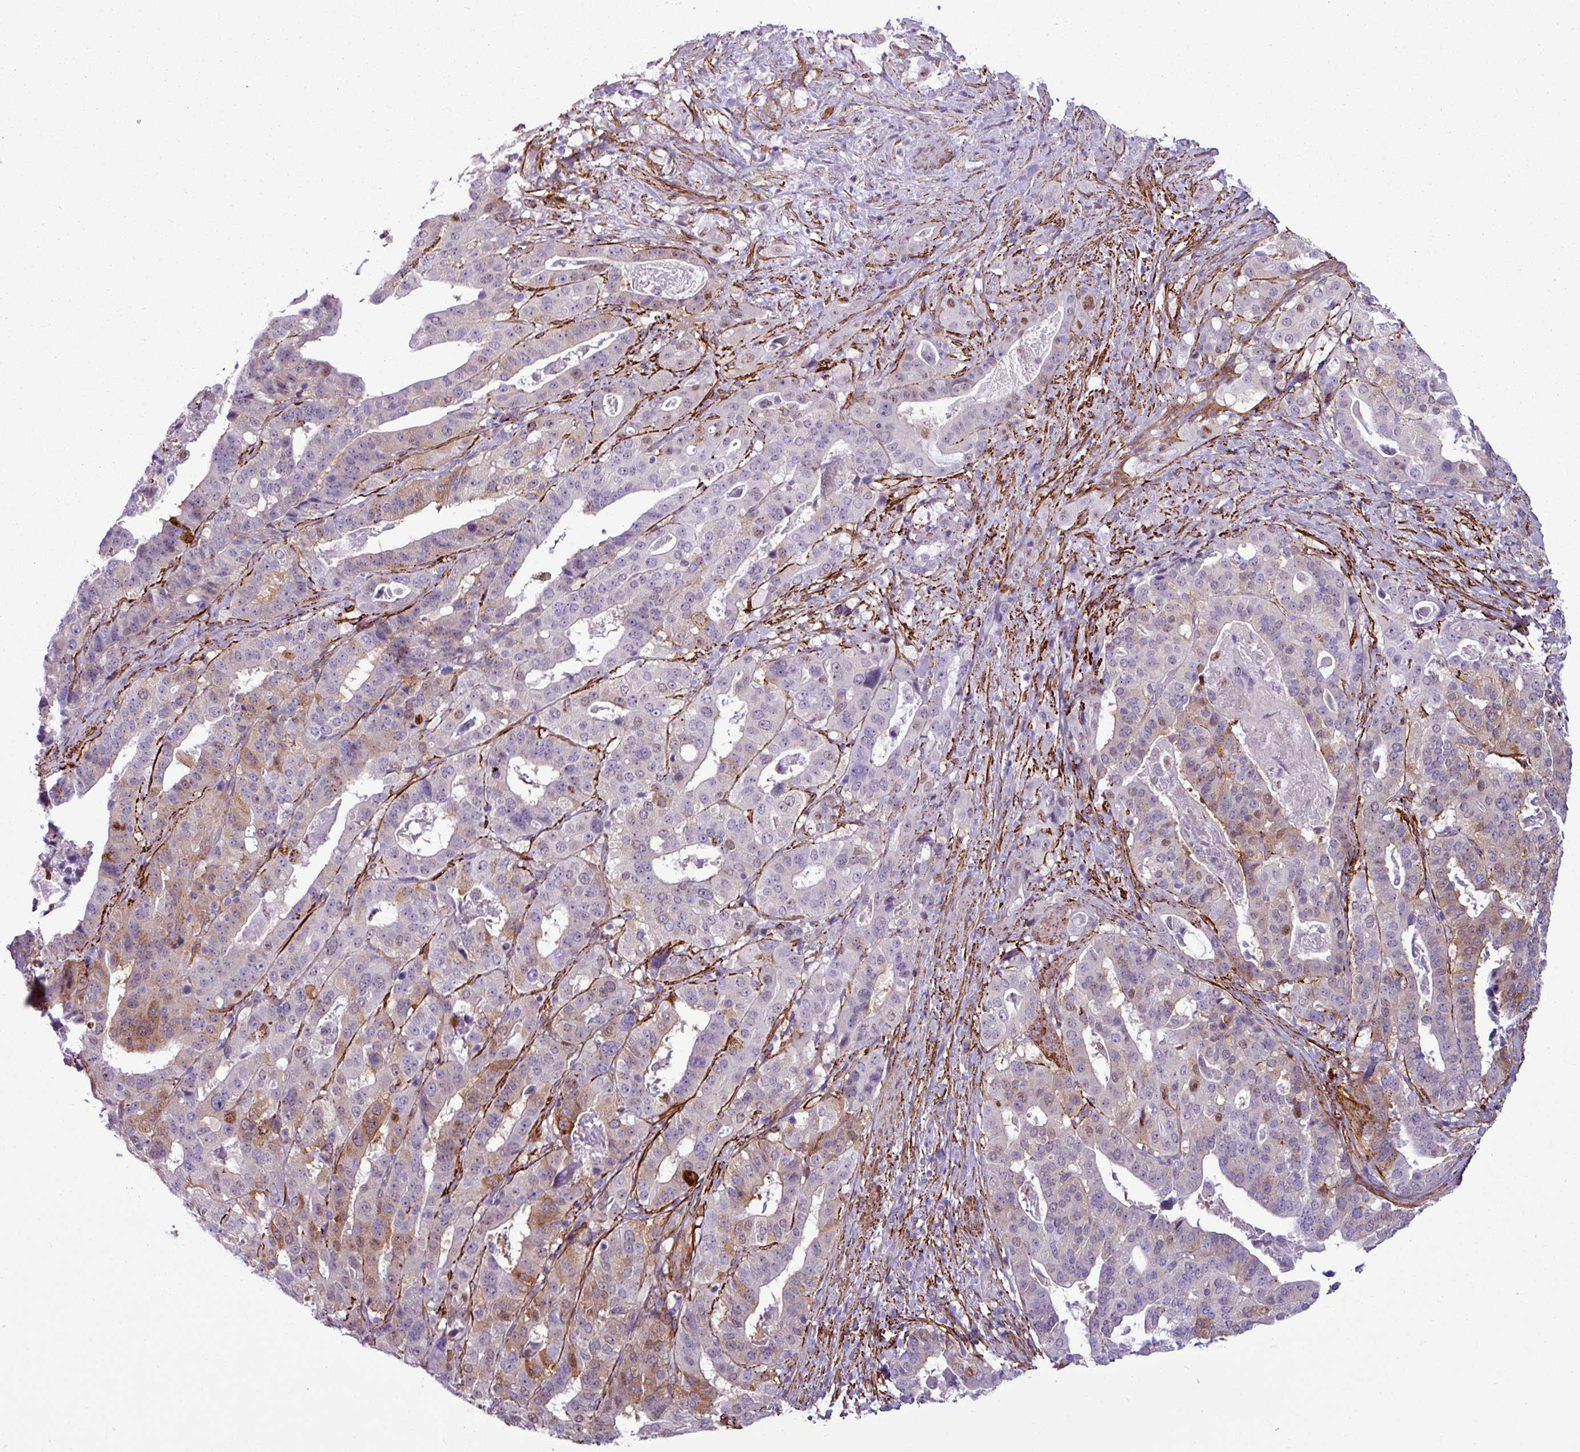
{"staining": {"intensity": "moderate", "quantity": "<25%", "location": "cytoplasmic/membranous,nuclear"}, "tissue": "stomach cancer", "cell_type": "Tumor cells", "image_type": "cancer", "snomed": [{"axis": "morphology", "description": "Adenocarcinoma, NOS"}, {"axis": "topography", "description": "Stomach"}], "caption": "Protein expression analysis of stomach cancer (adenocarcinoma) reveals moderate cytoplasmic/membranous and nuclear staining in approximately <25% of tumor cells.", "gene": "ATP10A", "patient": {"sex": "male", "age": 48}}